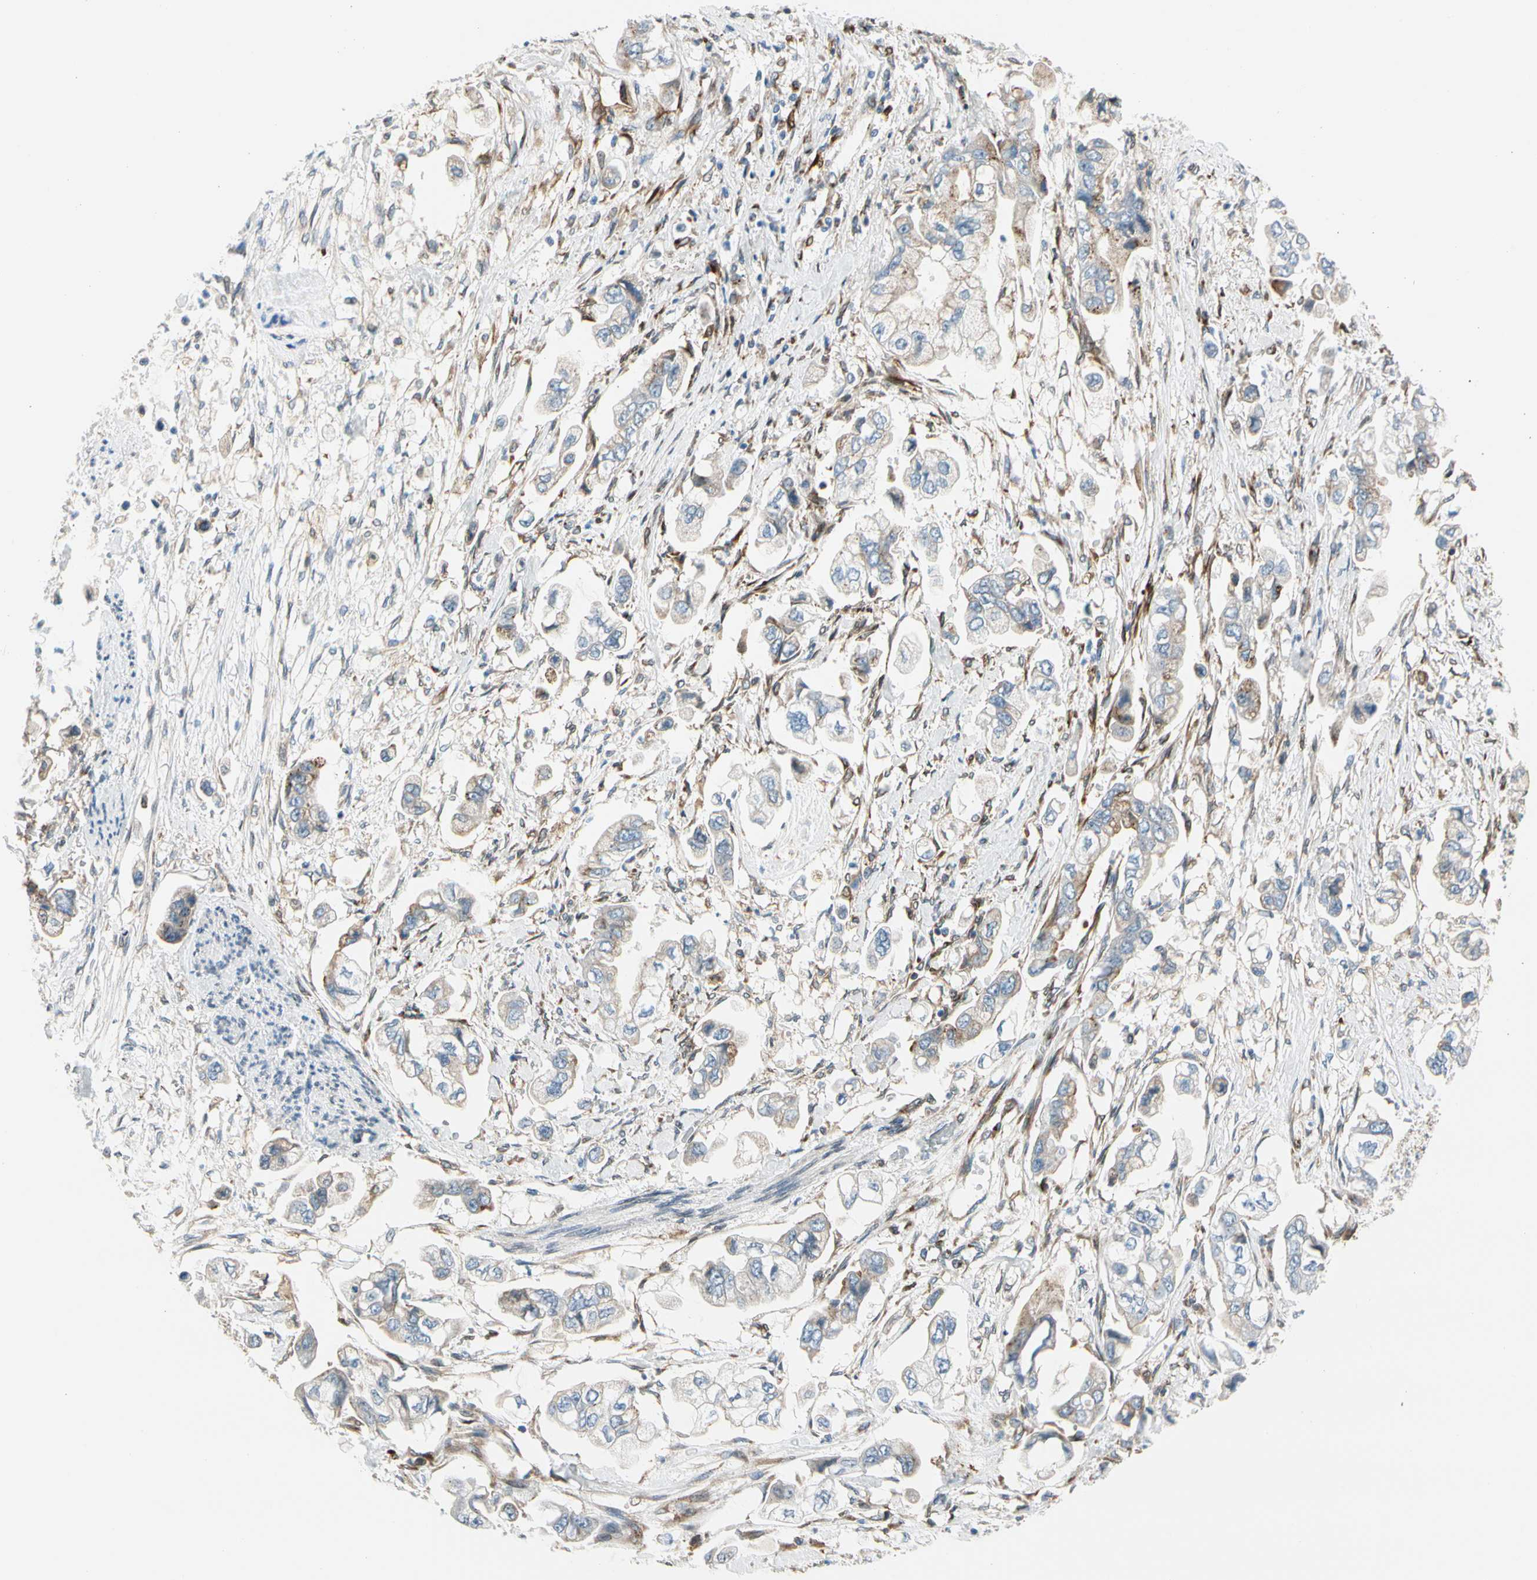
{"staining": {"intensity": "negative", "quantity": "none", "location": "none"}, "tissue": "stomach cancer", "cell_type": "Tumor cells", "image_type": "cancer", "snomed": [{"axis": "morphology", "description": "Adenocarcinoma, NOS"}, {"axis": "topography", "description": "Stomach"}], "caption": "Micrograph shows no protein expression in tumor cells of stomach cancer (adenocarcinoma) tissue.", "gene": "NUCB1", "patient": {"sex": "male", "age": 62}}